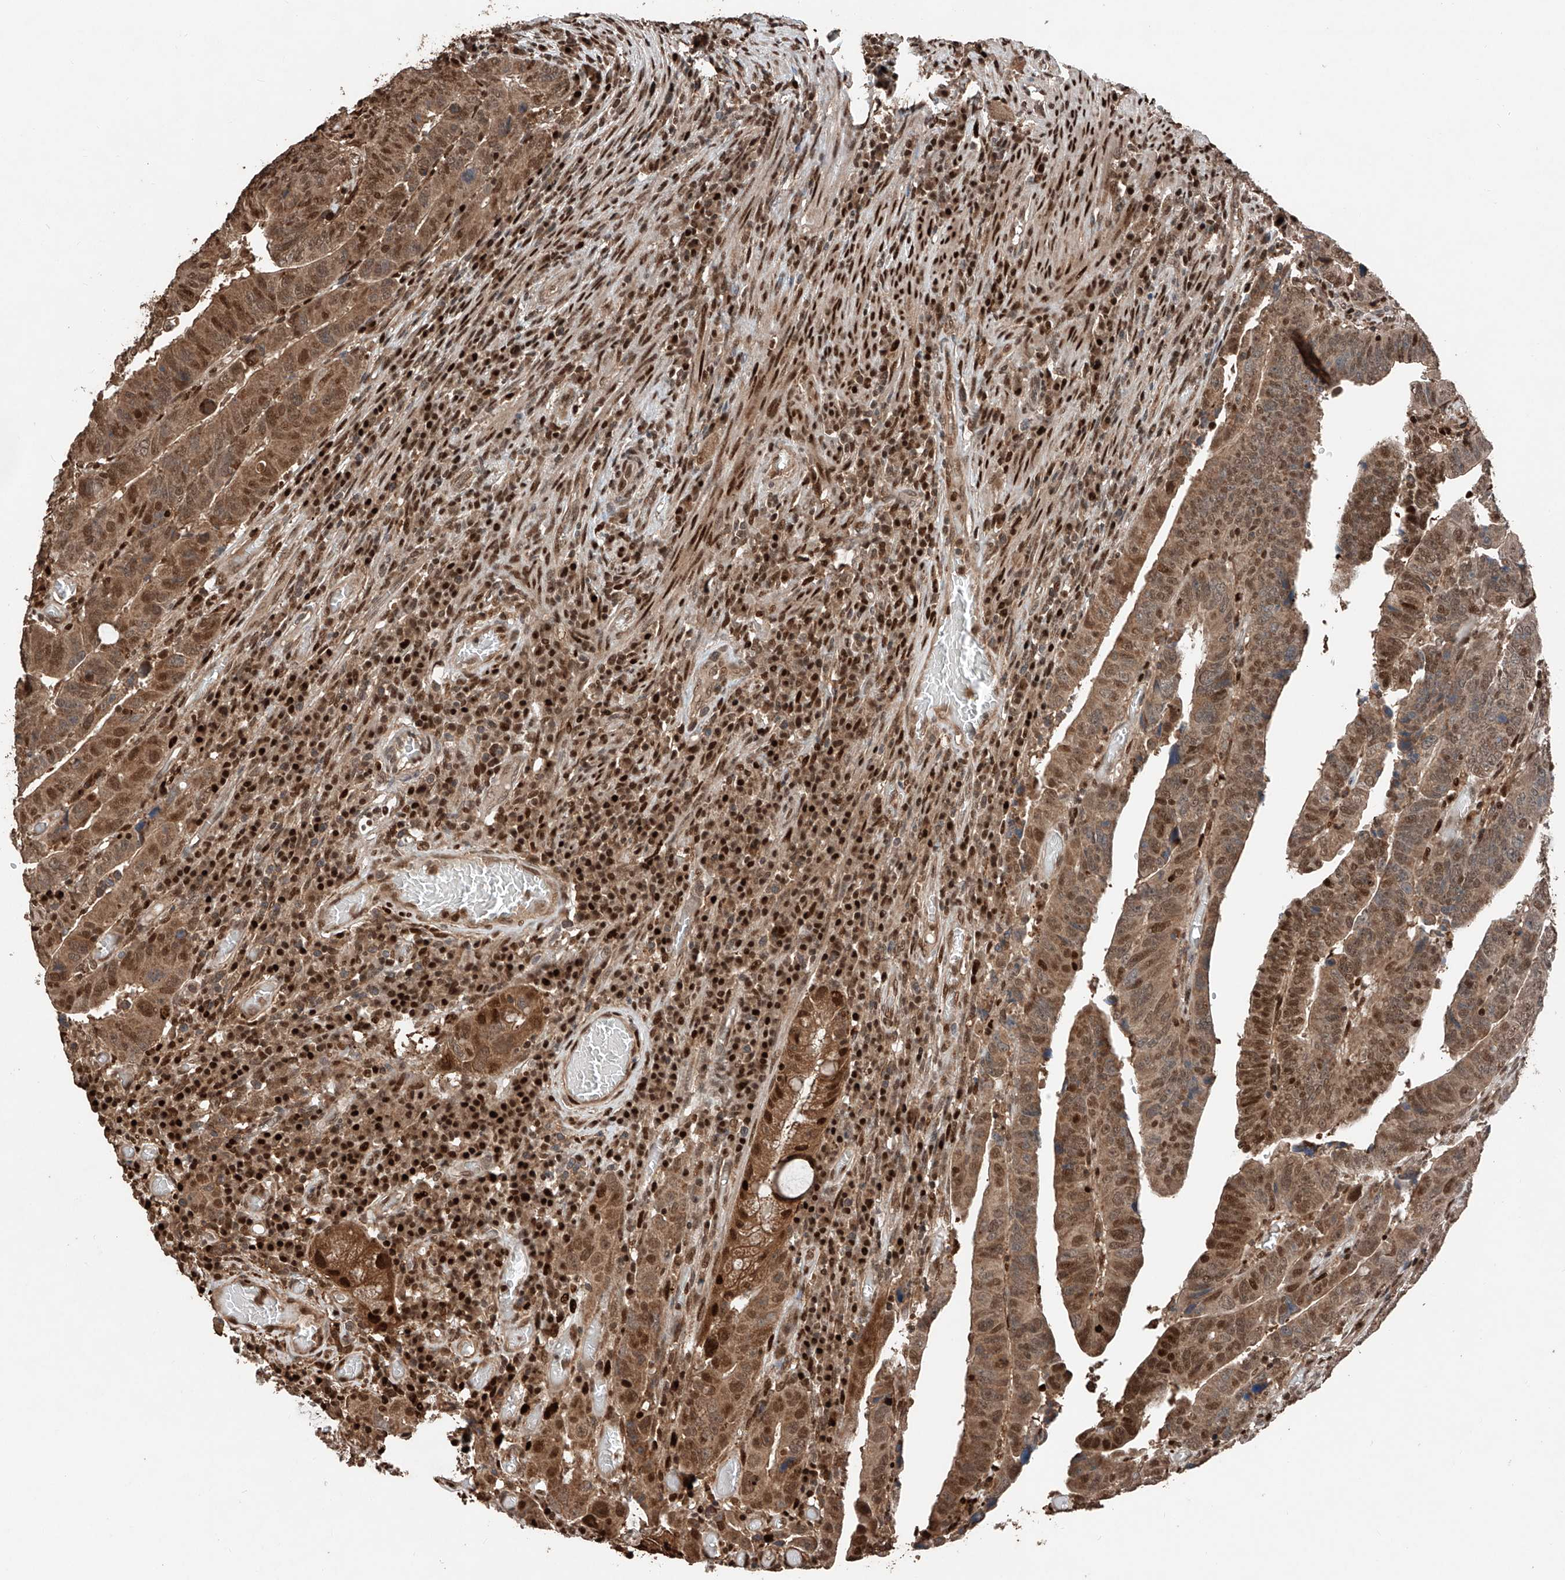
{"staining": {"intensity": "moderate", "quantity": ">75%", "location": "cytoplasmic/membranous,nuclear"}, "tissue": "colorectal cancer", "cell_type": "Tumor cells", "image_type": "cancer", "snomed": [{"axis": "morphology", "description": "Normal tissue, NOS"}, {"axis": "morphology", "description": "Adenocarcinoma, NOS"}, {"axis": "topography", "description": "Rectum"}], "caption": "IHC of adenocarcinoma (colorectal) exhibits medium levels of moderate cytoplasmic/membranous and nuclear expression in approximately >75% of tumor cells. The staining is performed using DAB (3,3'-diaminobenzidine) brown chromogen to label protein expression. The nuclei are counter-stained blue using hematoxylin.", "gene": "RMND1", "patient": {"sex": "female", "age": 65}}